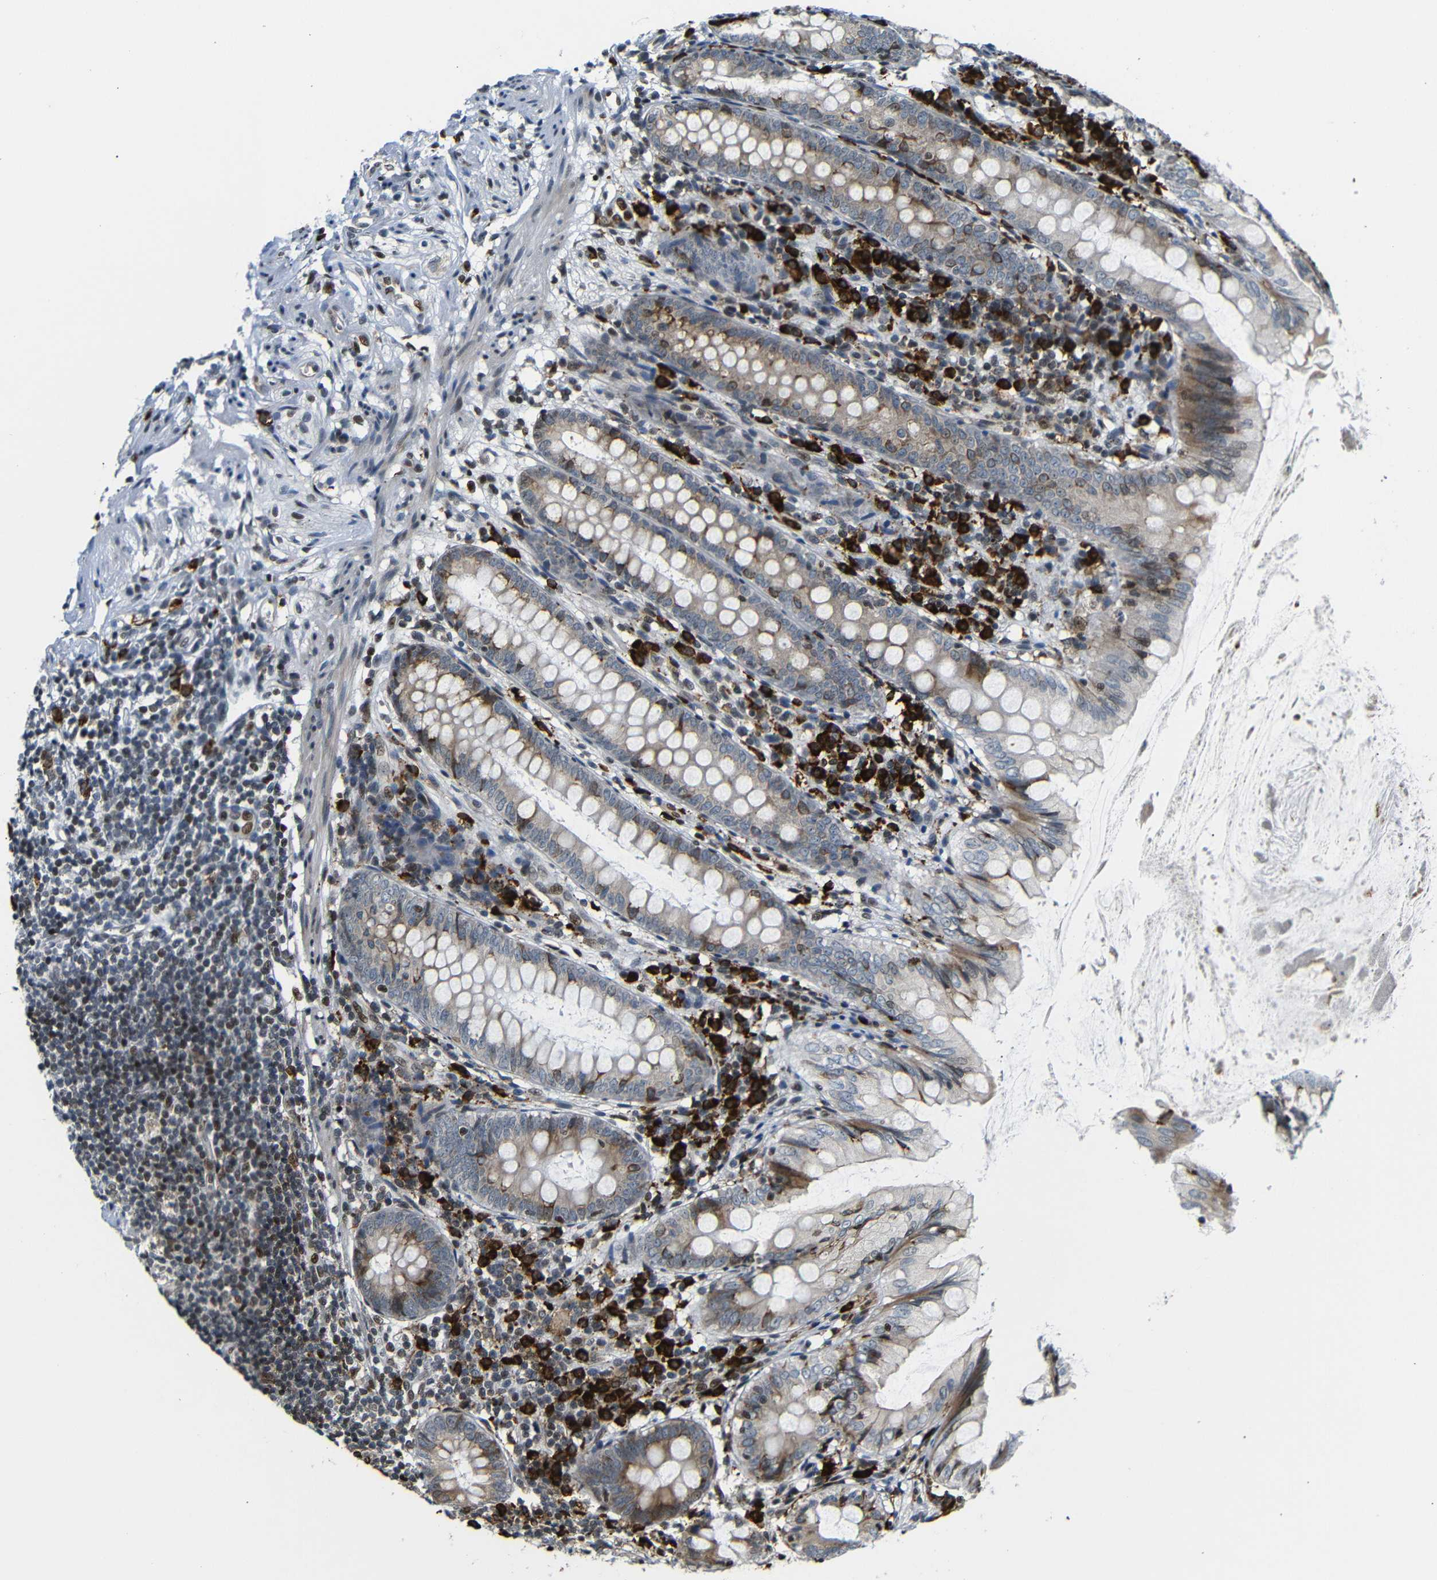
{"staining": {"intensity": "moderate", "quantity": "25%-75%", "location": "cytoplasmic/membranous"}, "tissue": "appendix", "cell_type": "Glandular cells", "image_type": "normal", "snomed": [{"axis": "morphology", "description": "Normal tissue, NOS"}, {"axis": "topography", "description": "Appendix"}], "caption": "High-power microscopy captured an immunohistochemistry (IHC) image of benign appendix, revealing moderate cytoplasmic/membranous expression in approximately 25%-75% of glandular cells.", "gene": "SPCS2", "patient": {"sex": "female", "age": 77}}